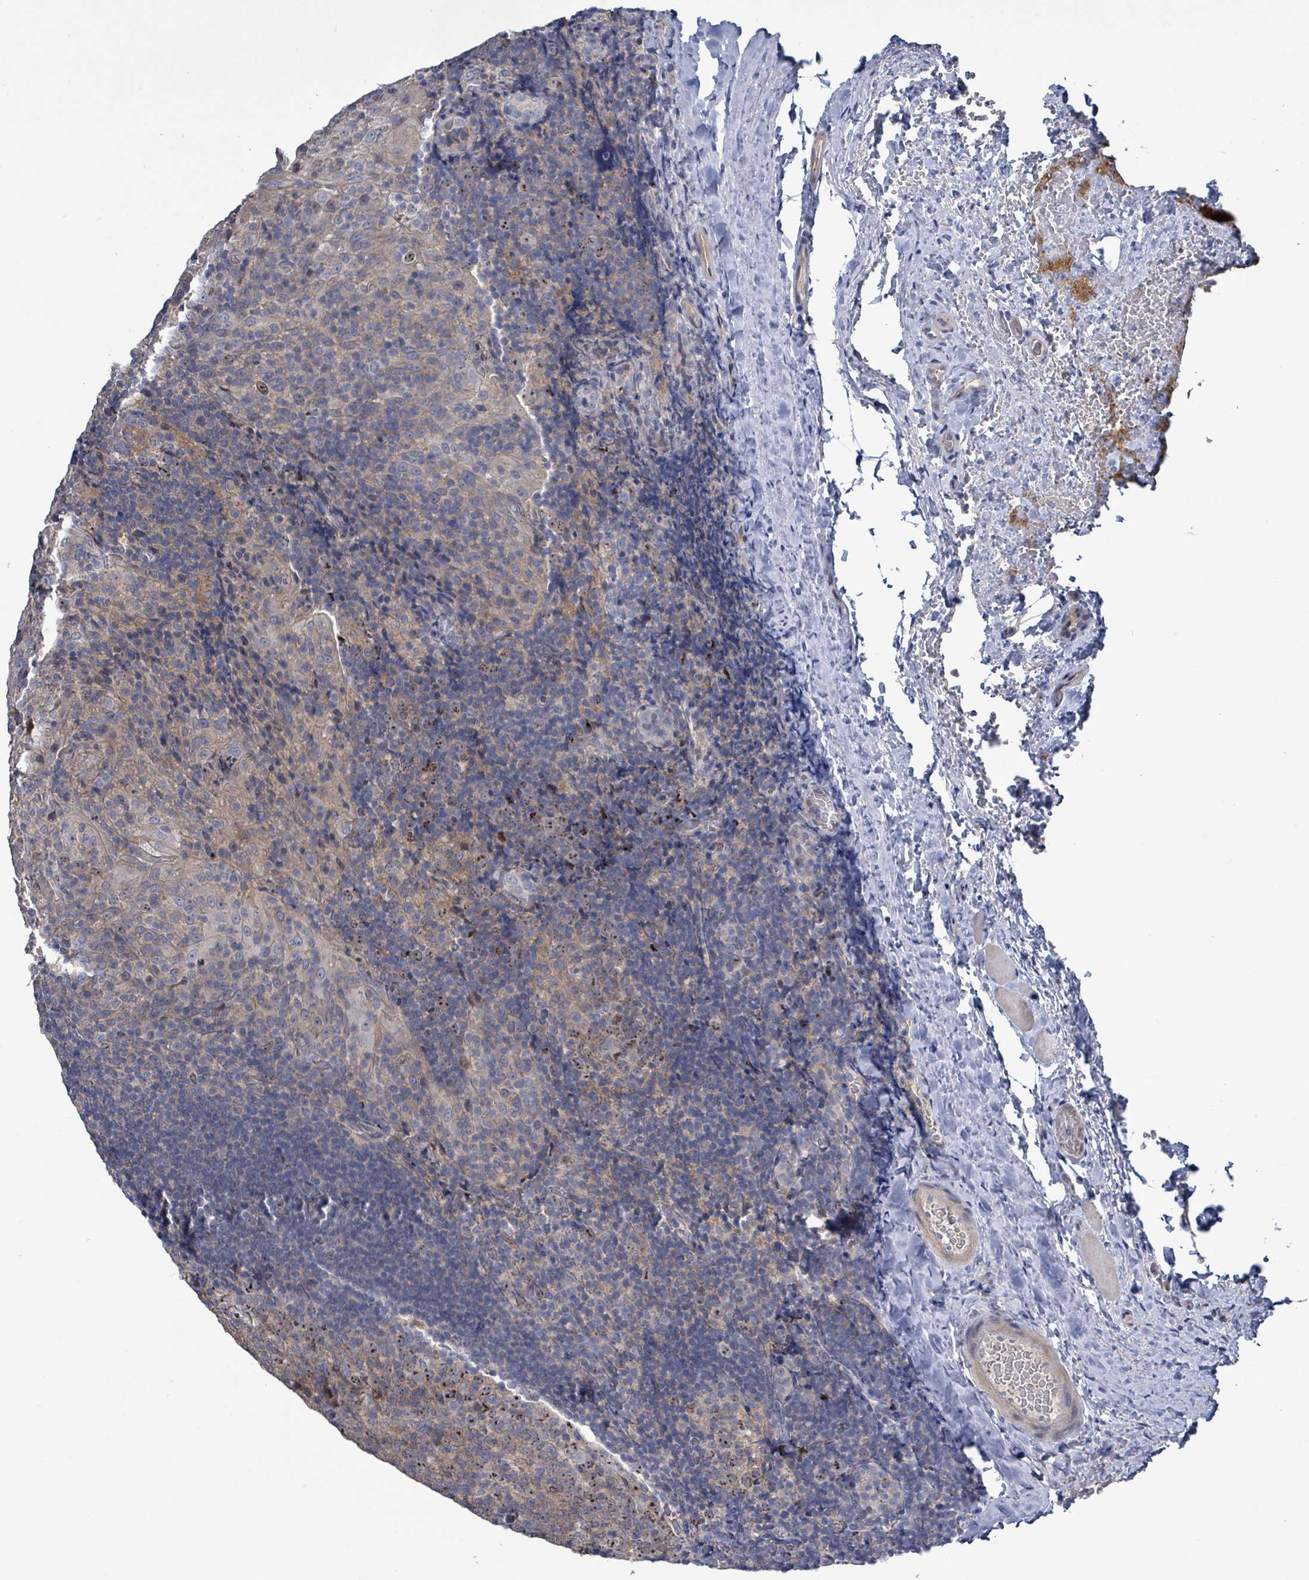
{"staining": {"intensity": "moderate", "quantity": "<25%", "location": "nuclear"}, "tissue": "tonsil", "cell_type": "Germinal center cells", "image_type": "normal", "snomed": [{"axis": "morphology", "description": "Normal tissue, NOS"}, {"axis": "topography", "description": "Tonsil"}], "caption": "An image of human tonsil stained for a protein reveals moderate nuclear brown staining in germinal center cells.", "gene": "HRAS", "patient": {"sex": "male", "age": 17}}